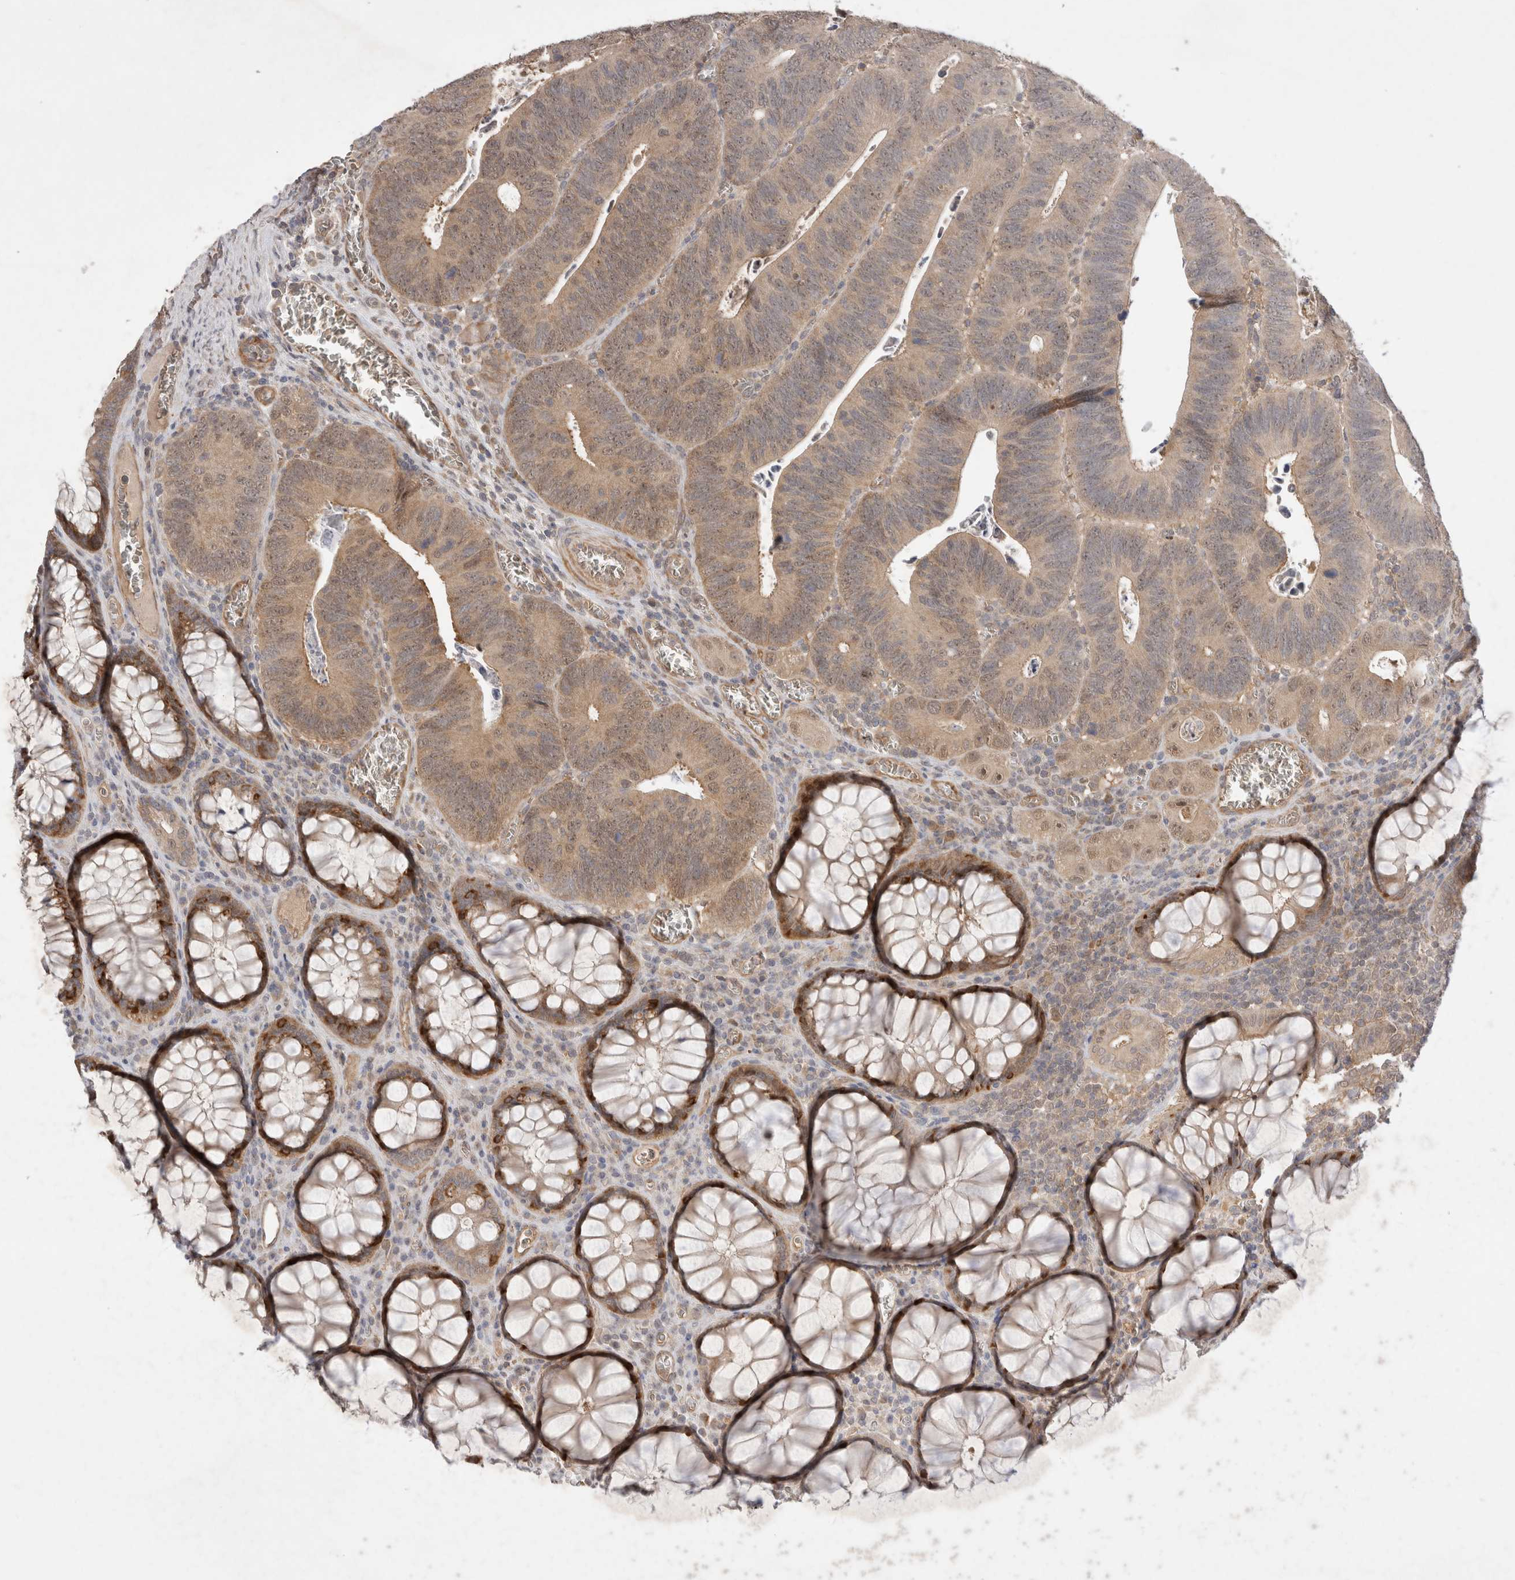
{"staining": {"intensity": "weak", "quantity": ">75%", "location": "cytoplasmic/membranous,nuclear"}, "tissue": "colorectal cancer", "cell_type": "Tumor cells", "image_type": "cancer", "snomed": [{"axis": "morphology", "description": "Inflammation, NOS"}, {"axis": "morphology", "description": "Adenocarcinoma, NOS"}, {"axis": "topography", "description": "Colon"}], "caption": "Colorectal adenocarcinoma was stained to show a protein in brown. There is low levels of weak cytoplasmic/membranous and nuclear expression in approximately >75% of tumor cells. (IHC, brightfield microscopy, high magnification).", "gene": "FAM221A", "patient": {"sex": "male", "age": 72}}